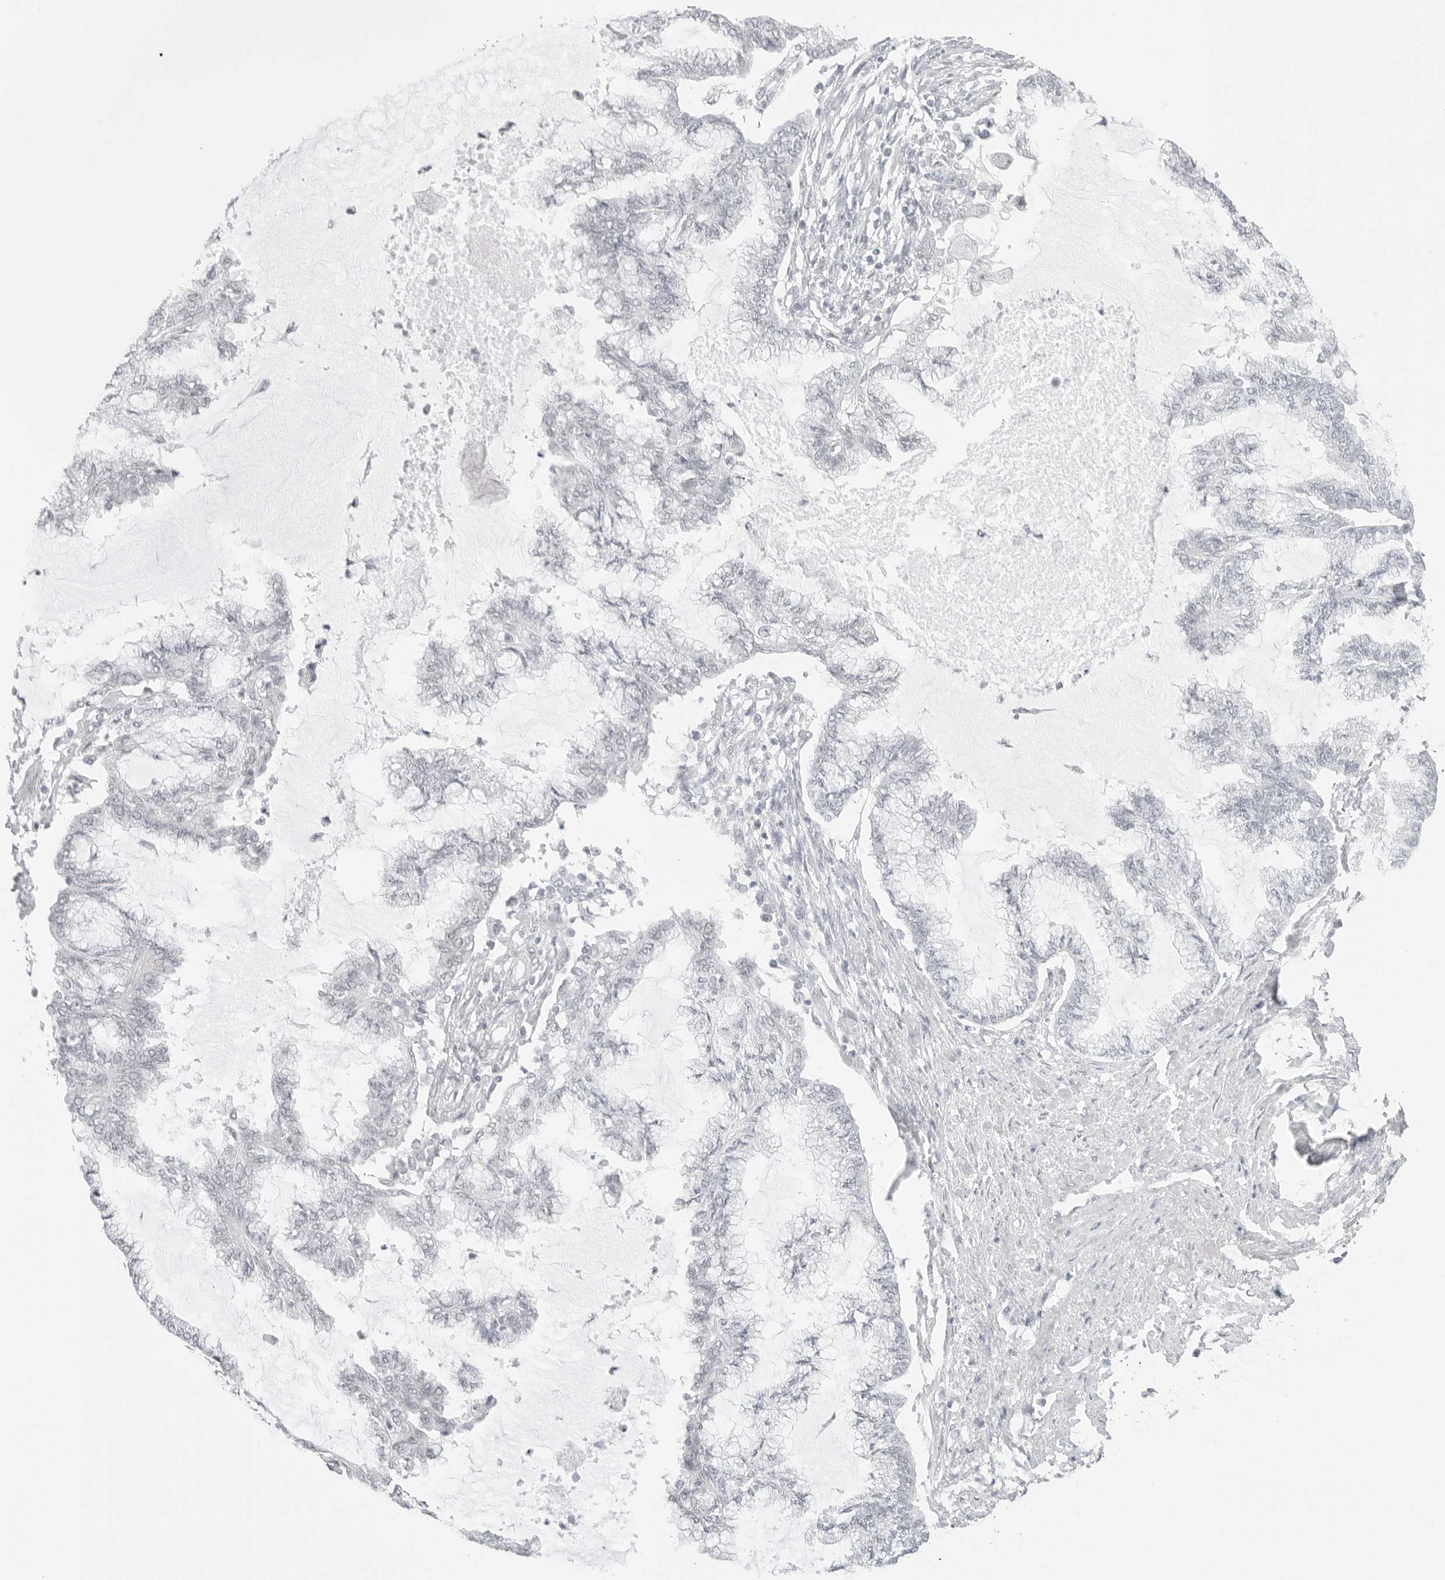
{"staining": {"intensity": "negative", "quantity": "none", "location": "none"}, "tissue": "endometrial cancer", "cell_type": "Tumor cells", "image_type": "cancer", "snomed": [{"axis": "morphology", "description": "Adenocarcinoma, NOS"}, {"axis": "topography", "description": "Endometrium"}], "caption": "Tumor cells are negative for protein expression in human endometrial adenocarcinoma.", "gene": "MED18", "patient": {"sex": "female", "age": 86}}